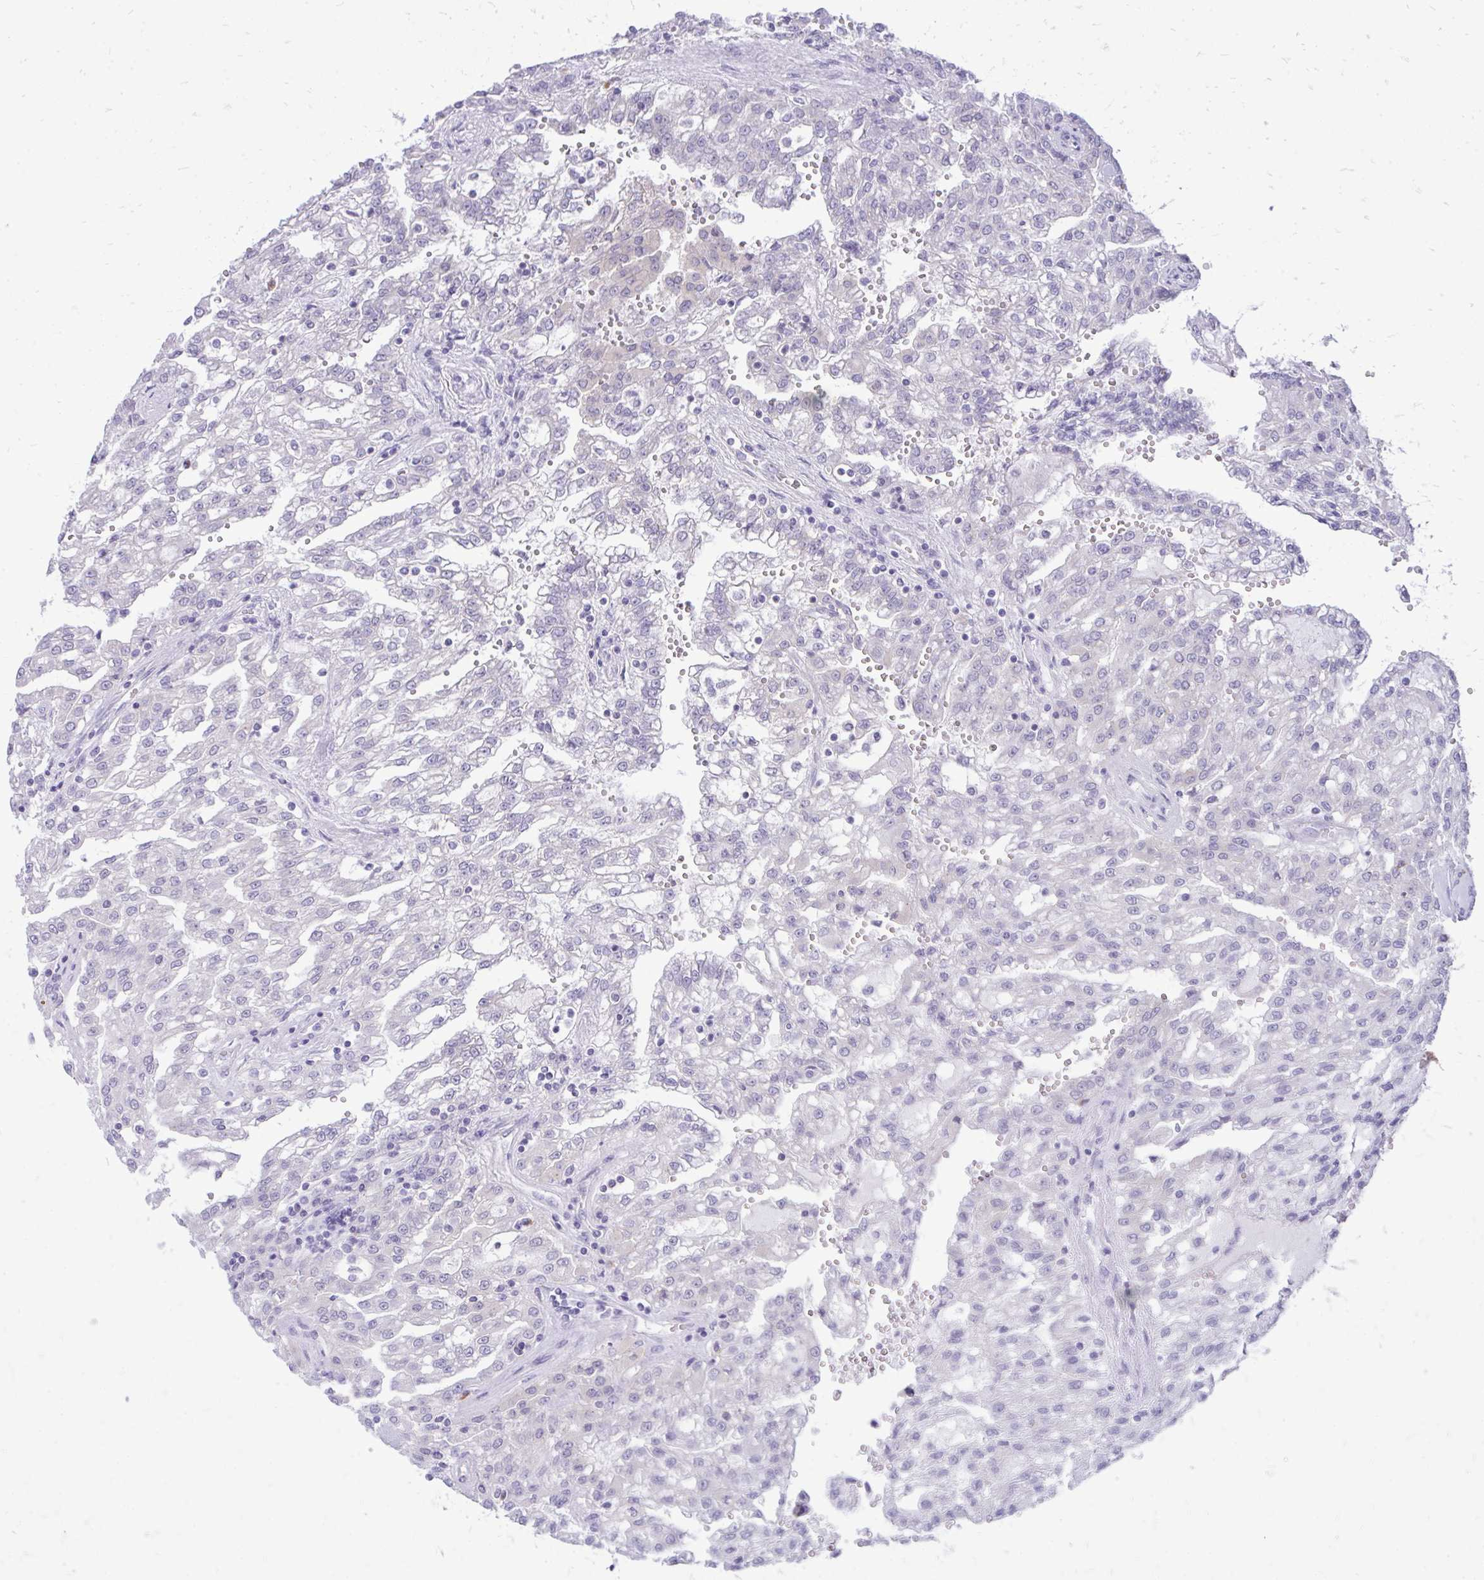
{"staining": {"intensity": "negative", "quantity": "none", "location": "none"}, "tissue": "renal cancer", "cell_type": "Tumor cells", "image_type": "cancer", "snomed": [{"axis": "morphology", "description": "Adenocarcinoma, NOS"}, {"axis": "topography", "description": "Kidney"}], "caption": "A photomicrograph of renal cancer (adenocarcinoma) stained for a protein displays no brown staining in tumor cells. (DAB (3,3'-diaminobenzidine) immunohistochemistry, high magnification).", "gene": "SPTBN2", "patient": {"sex": "male", "age": 63}}